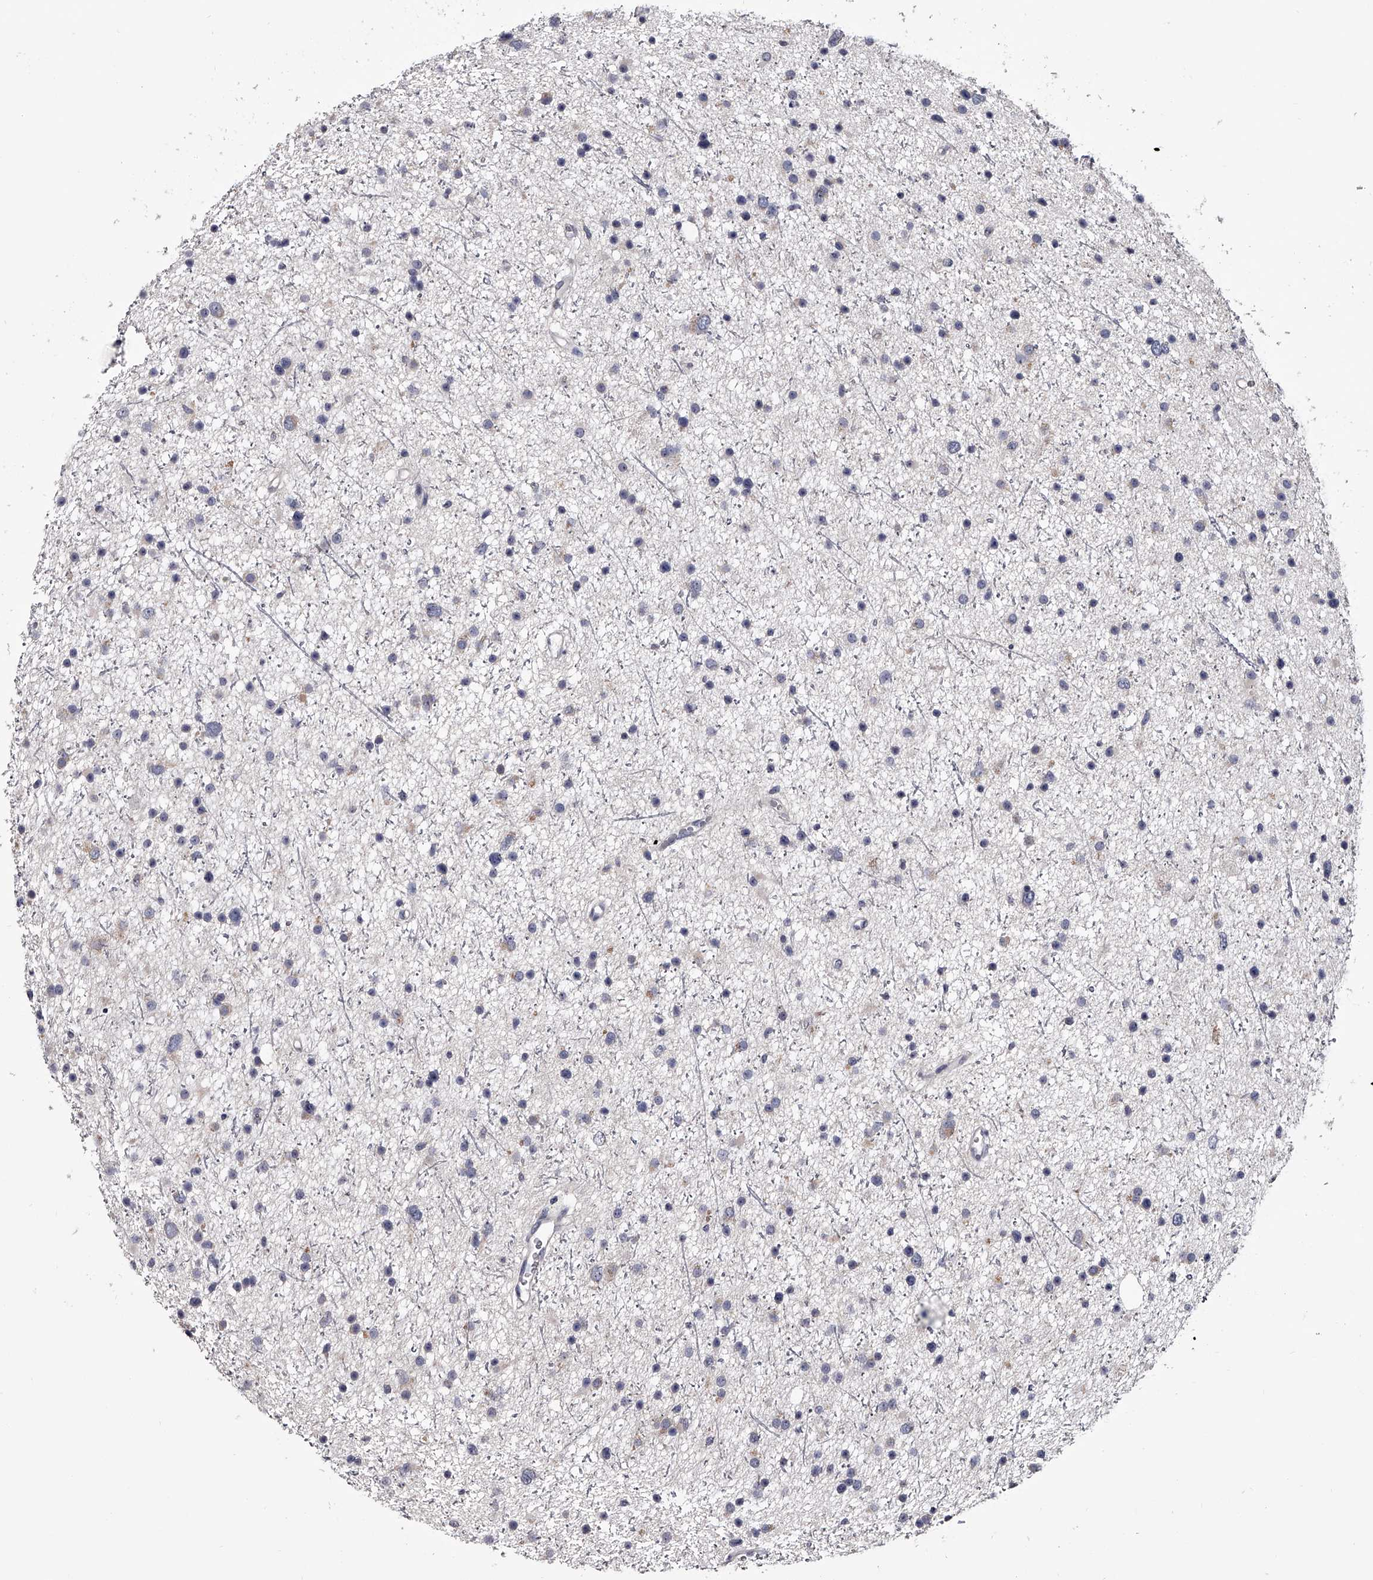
{"staining": {"intensity": "negative", "quantity": "none", "location": "none"}, "tissue": "glioma", "cell_type": "Tumor cells", "image_type": "cancer", "snomed": [{"axis": "morphology", "description": "Glioma, malignant, Low grade"}, {"axis": "topography", "description": "Cerebral cortex"}], "caption": "Immunohistochemistry histopathology image of neoplastic tissue: human glioma stained with DAB (3,3'-diaminobenzidine) exhibits no significant protein staining in tumor cells. (DAB (3,3'-diaminobenzidine) immunohistochemistry visualized using brightfield microscopy, high magnification).", "gene": "GAPVD1", "patient": {"sex": "female", "age": 39}}